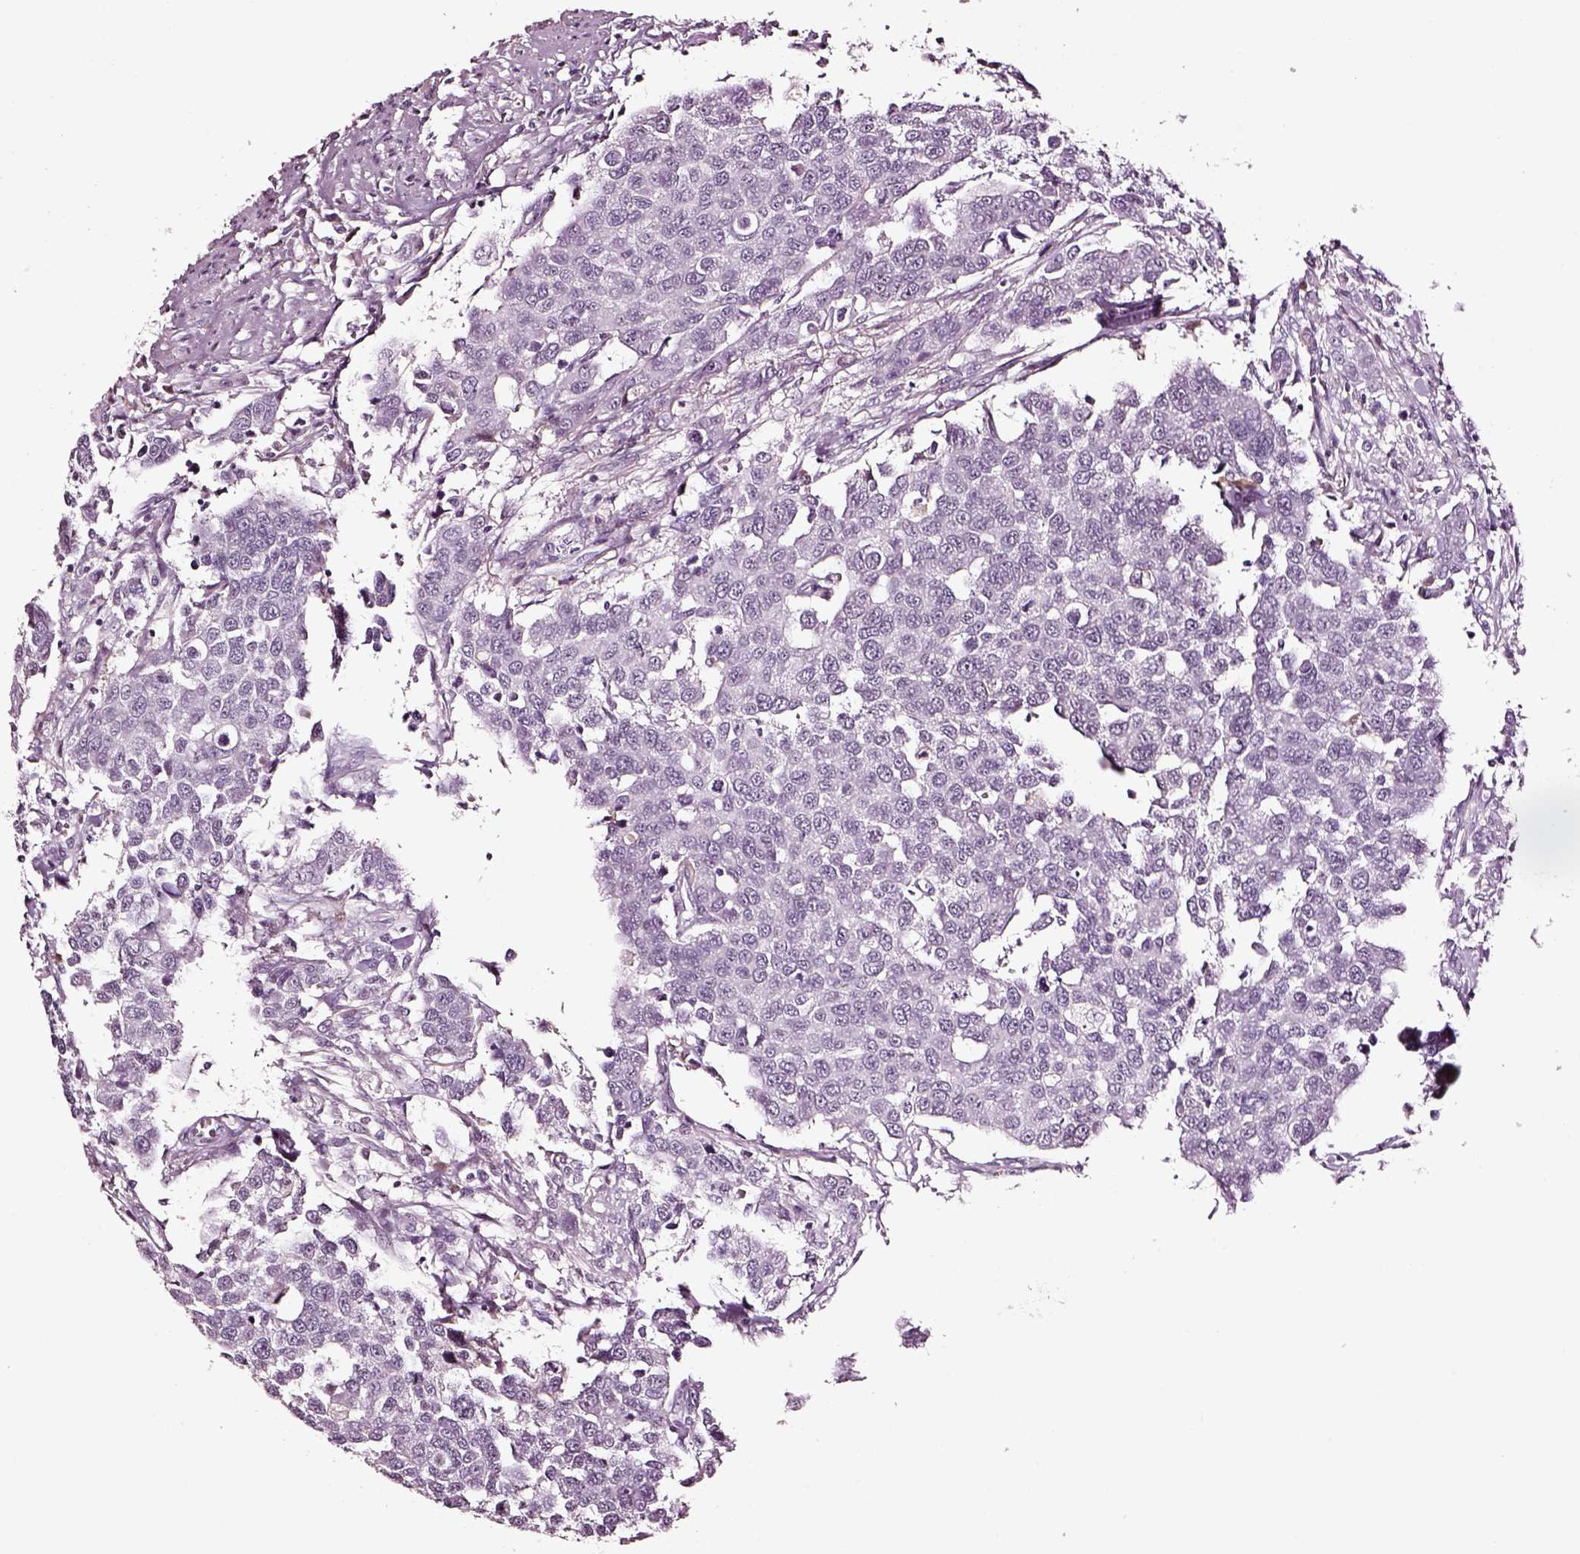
{"staining": {"intensity": "negative", "quantity": "none", "location": "none"}, "tissue": "urothelial cancer", "cell_type": "Tumor cells", "image_type": "cancer", "snomed": [{"axis": "morphology", "description": "Urothelial carcinoma, High grade"}, {"axis": "topography", "description": "Urinary bladder"}], "caption": "DAB (3,3'-diaminobenzidine) immunohistochemical staining of urothelial cancer reveals no significant expression in tumor cells. The staining was performed using DAB (3,3'-diaminobenzidine) to visualize the protein expression in brown, while the nuclei were stained in blue with hematoxylin (Magnification: 20x).", "gene": "SMIM17", "patient": {"sex": "female", "age": 58}}